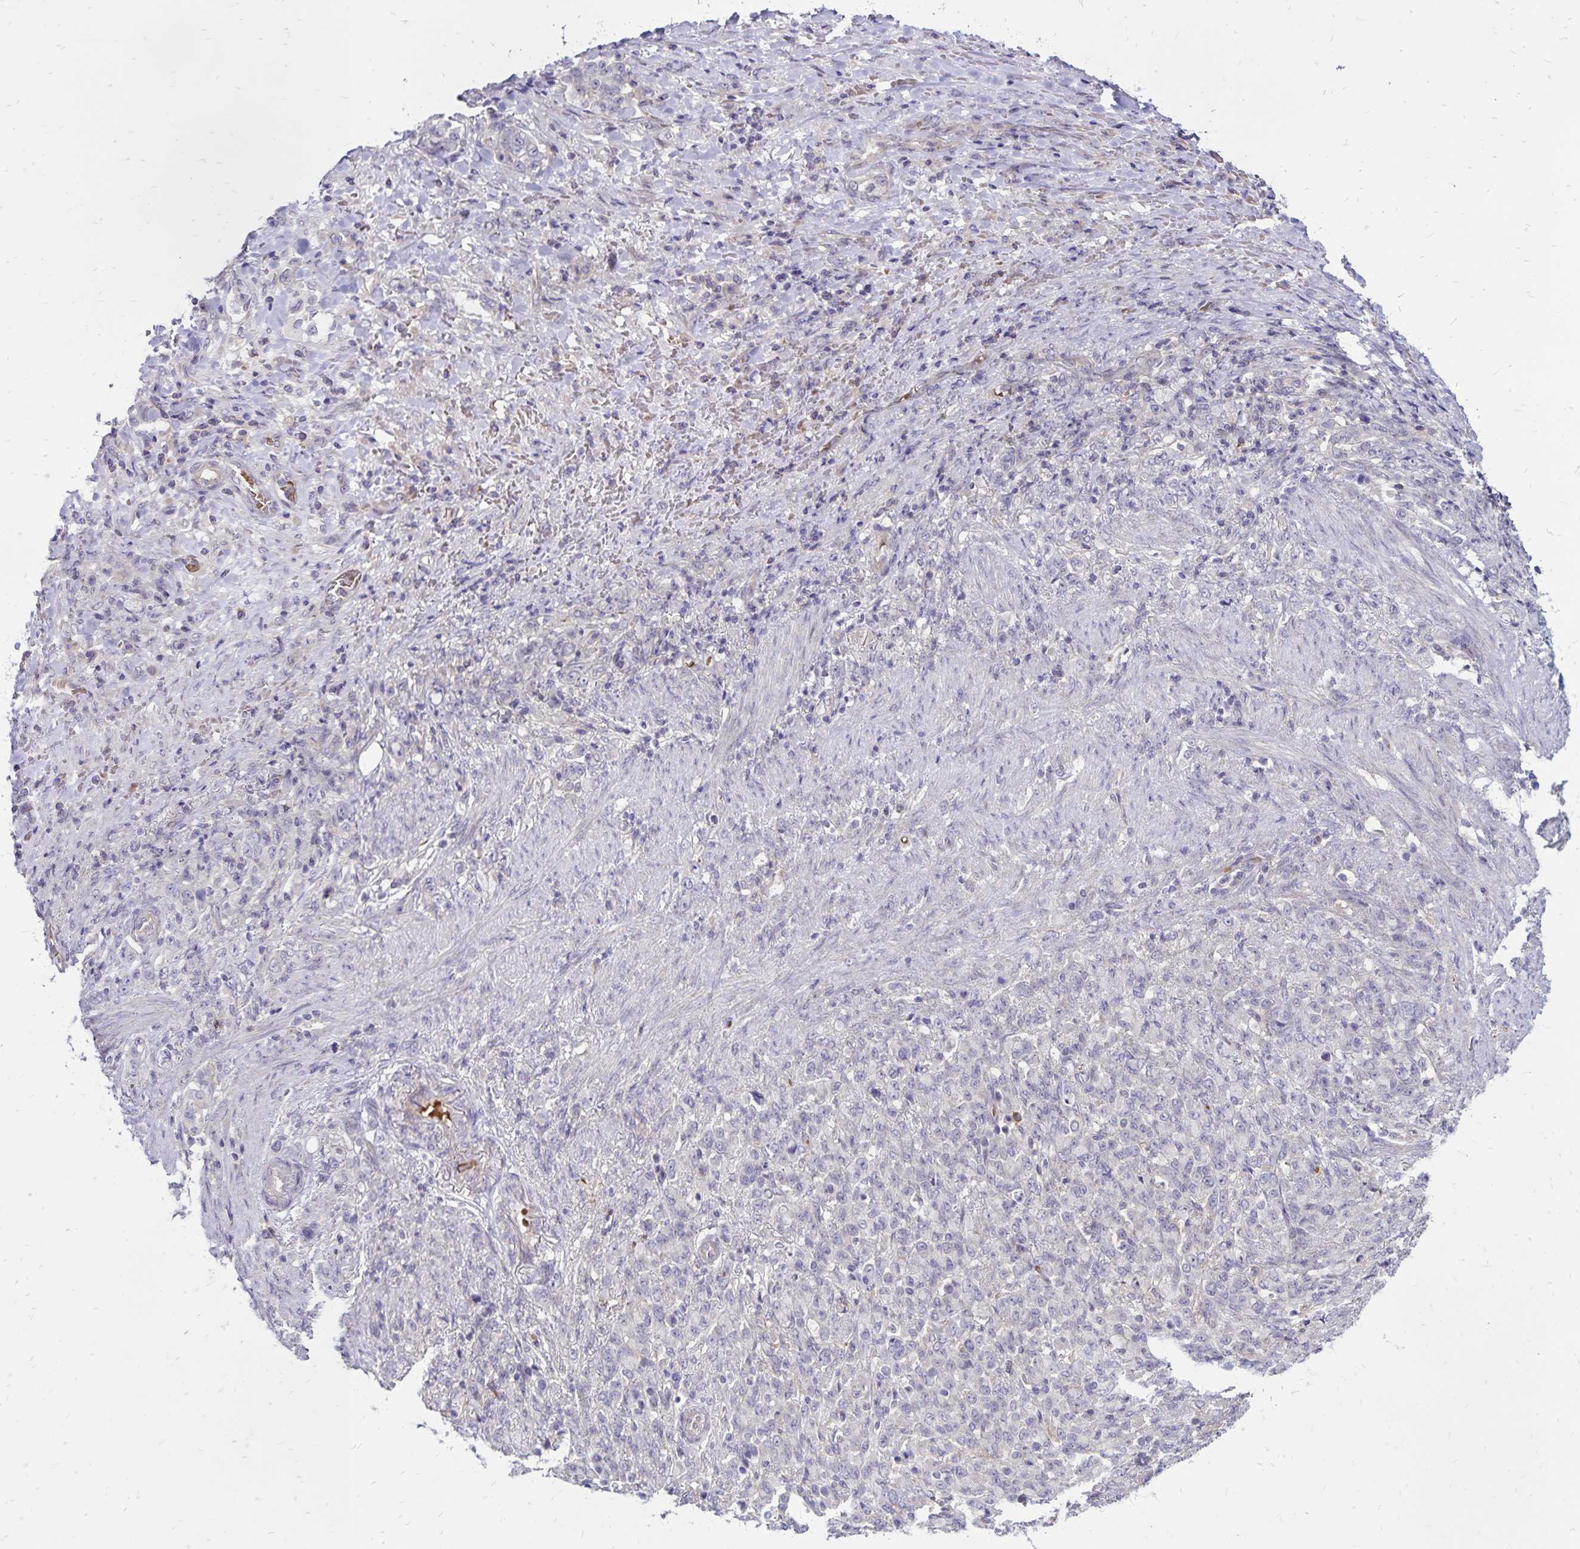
{"staining": {"intensity": "negative", "quantity": "none", "location": "none"}, "tissue": "stomach cancer", "cell_type": "Tumor cells", "image_type": "cancer", "snomed": [{"axis": "morphology", "description": "Adenocarcinoma, NOS"}, {"axis": "topography", "description": "Stomach"}], "caption": "A micrograph of stomach cancer (adenocarcinoma) stained for a protein shows no brown staining in tumor cells. (Immunohistochemistry (ihc), brightfield microscopy, high magnification).", "gene": "FSD1", "patient": {"sex": "female", "age": 79}}